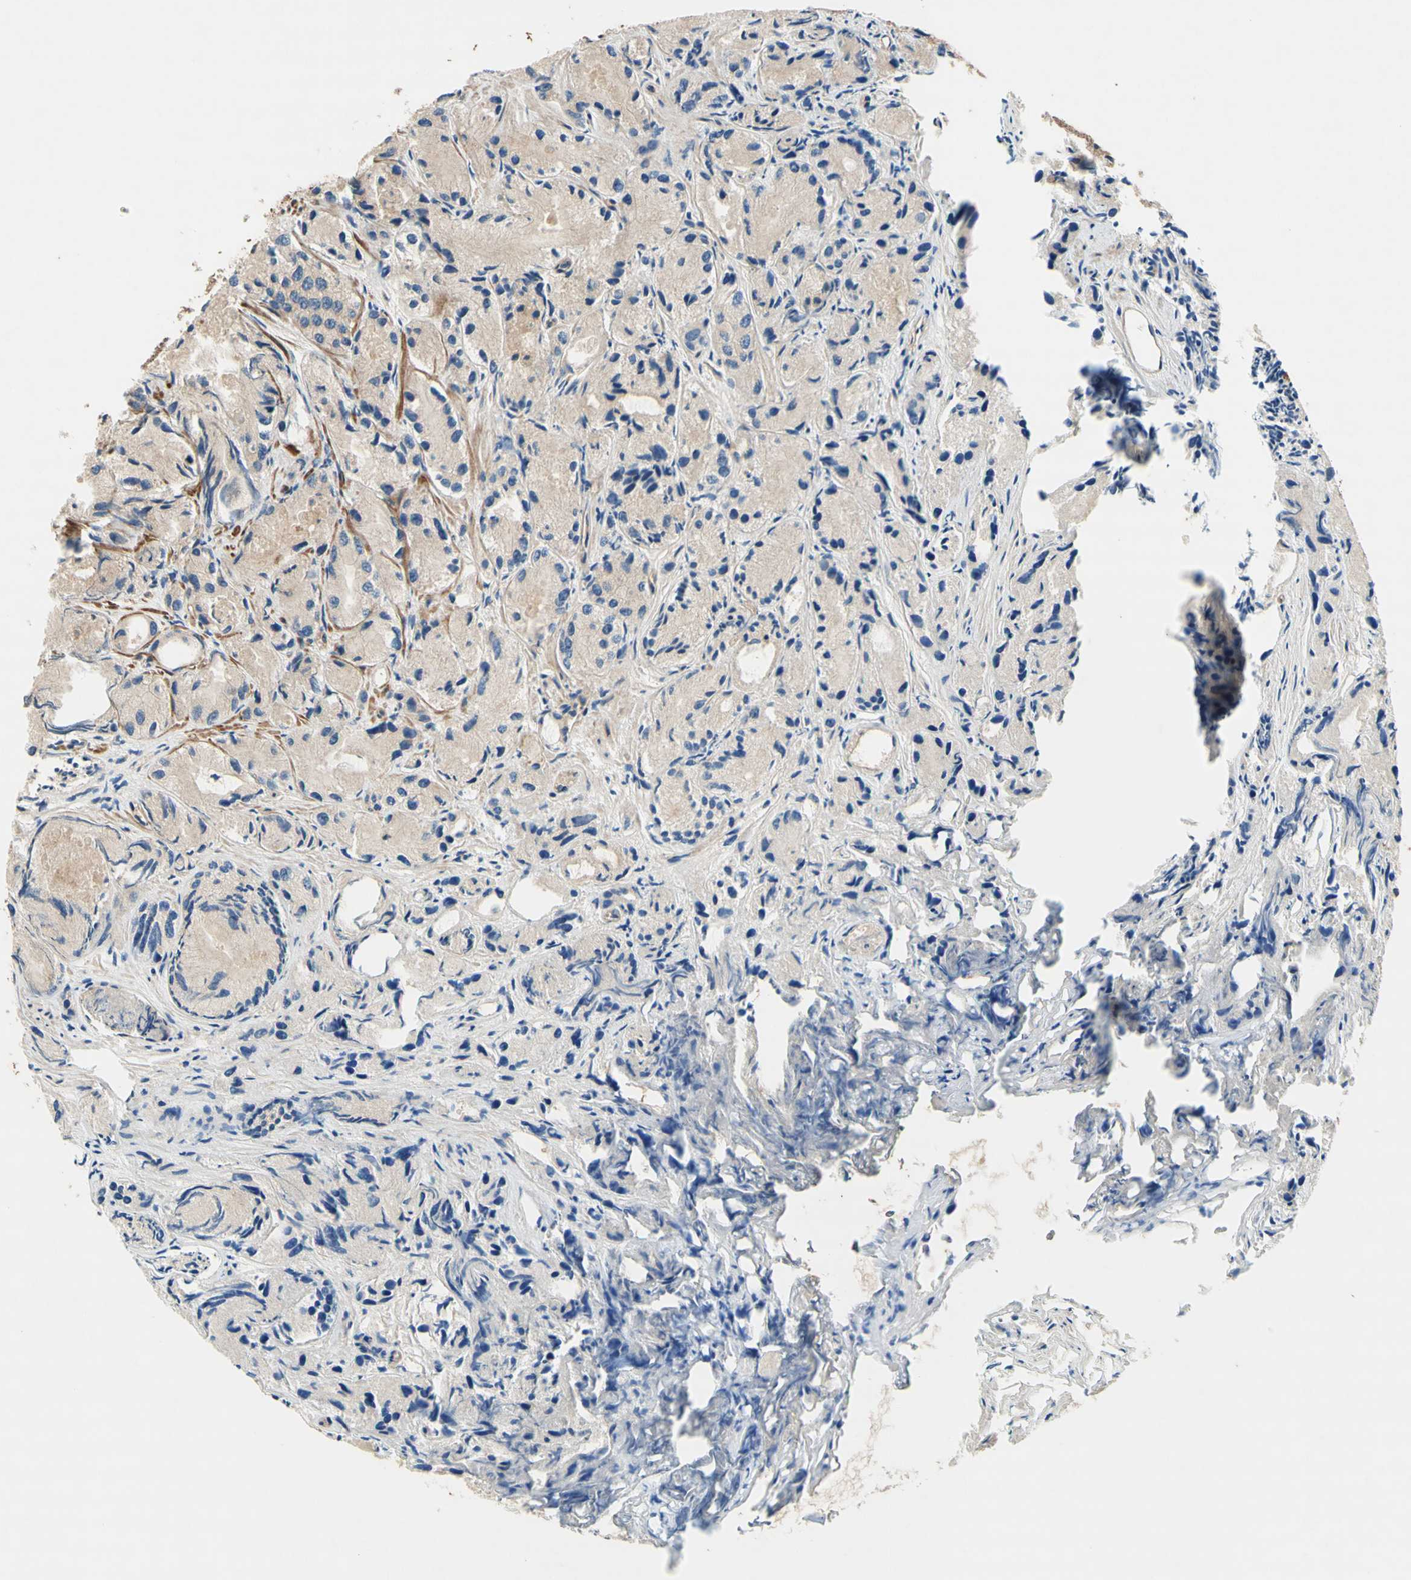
{"staining": {"intensity": "moderate", "quantity": ">75%", "location": "cytoplasmic/membranous"}, "tissue": "prostate cancer", "cell_type": "Tumor cells", "image_type": "cancer", "snomed": [{"axis": "morphology", "description": "Adenocarcinoma, Low grade"}, {"axis": "topography", "description": "Prostate"}], "caption": "This is an image of IHC staining of prostate cancer, which shows moderate positivity in the cytoplasmic/membranous of tumor cells.", "gene": "DDOST", "patient": {"sex": "male", "age": 72}}